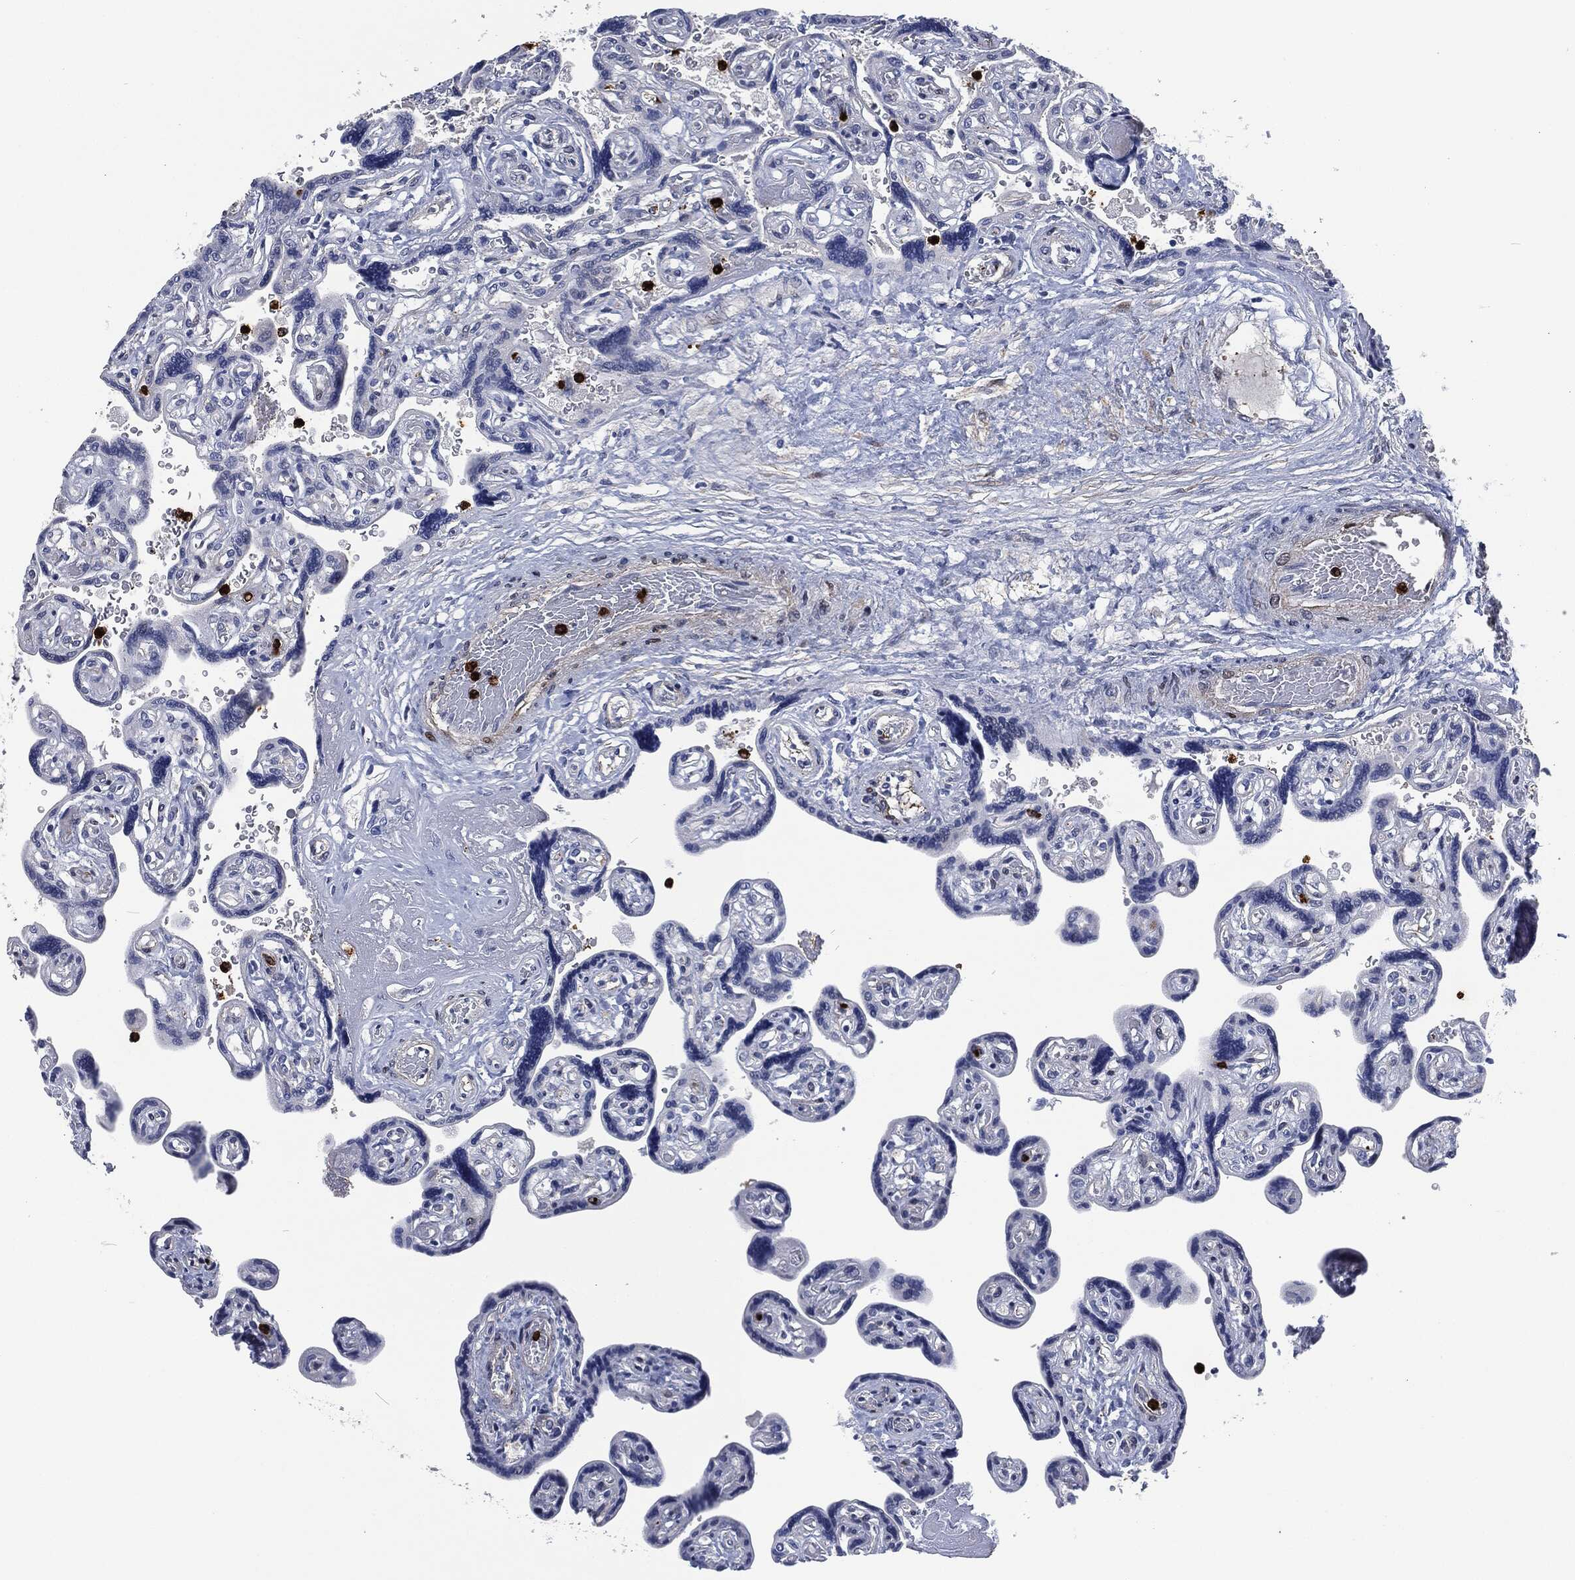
{"staining": {"intensity": "negative", "quantity": "none", "location": "none"}, "tissue": "placenta", "cell_type": "Decidual cells", "image_type": "normal", "snomed": [{"axis": "morphology", "description": "Normal tissue, NOS"}, {"axis": "topography", "description": "Placenta"}], "caption": "A micrograph of human placenta is negative for staining in decidual cells. (DAB IHC with hematoxylin counter stain).", "gene": "MPO", "patient": {"sex": "female", "age": 32}}